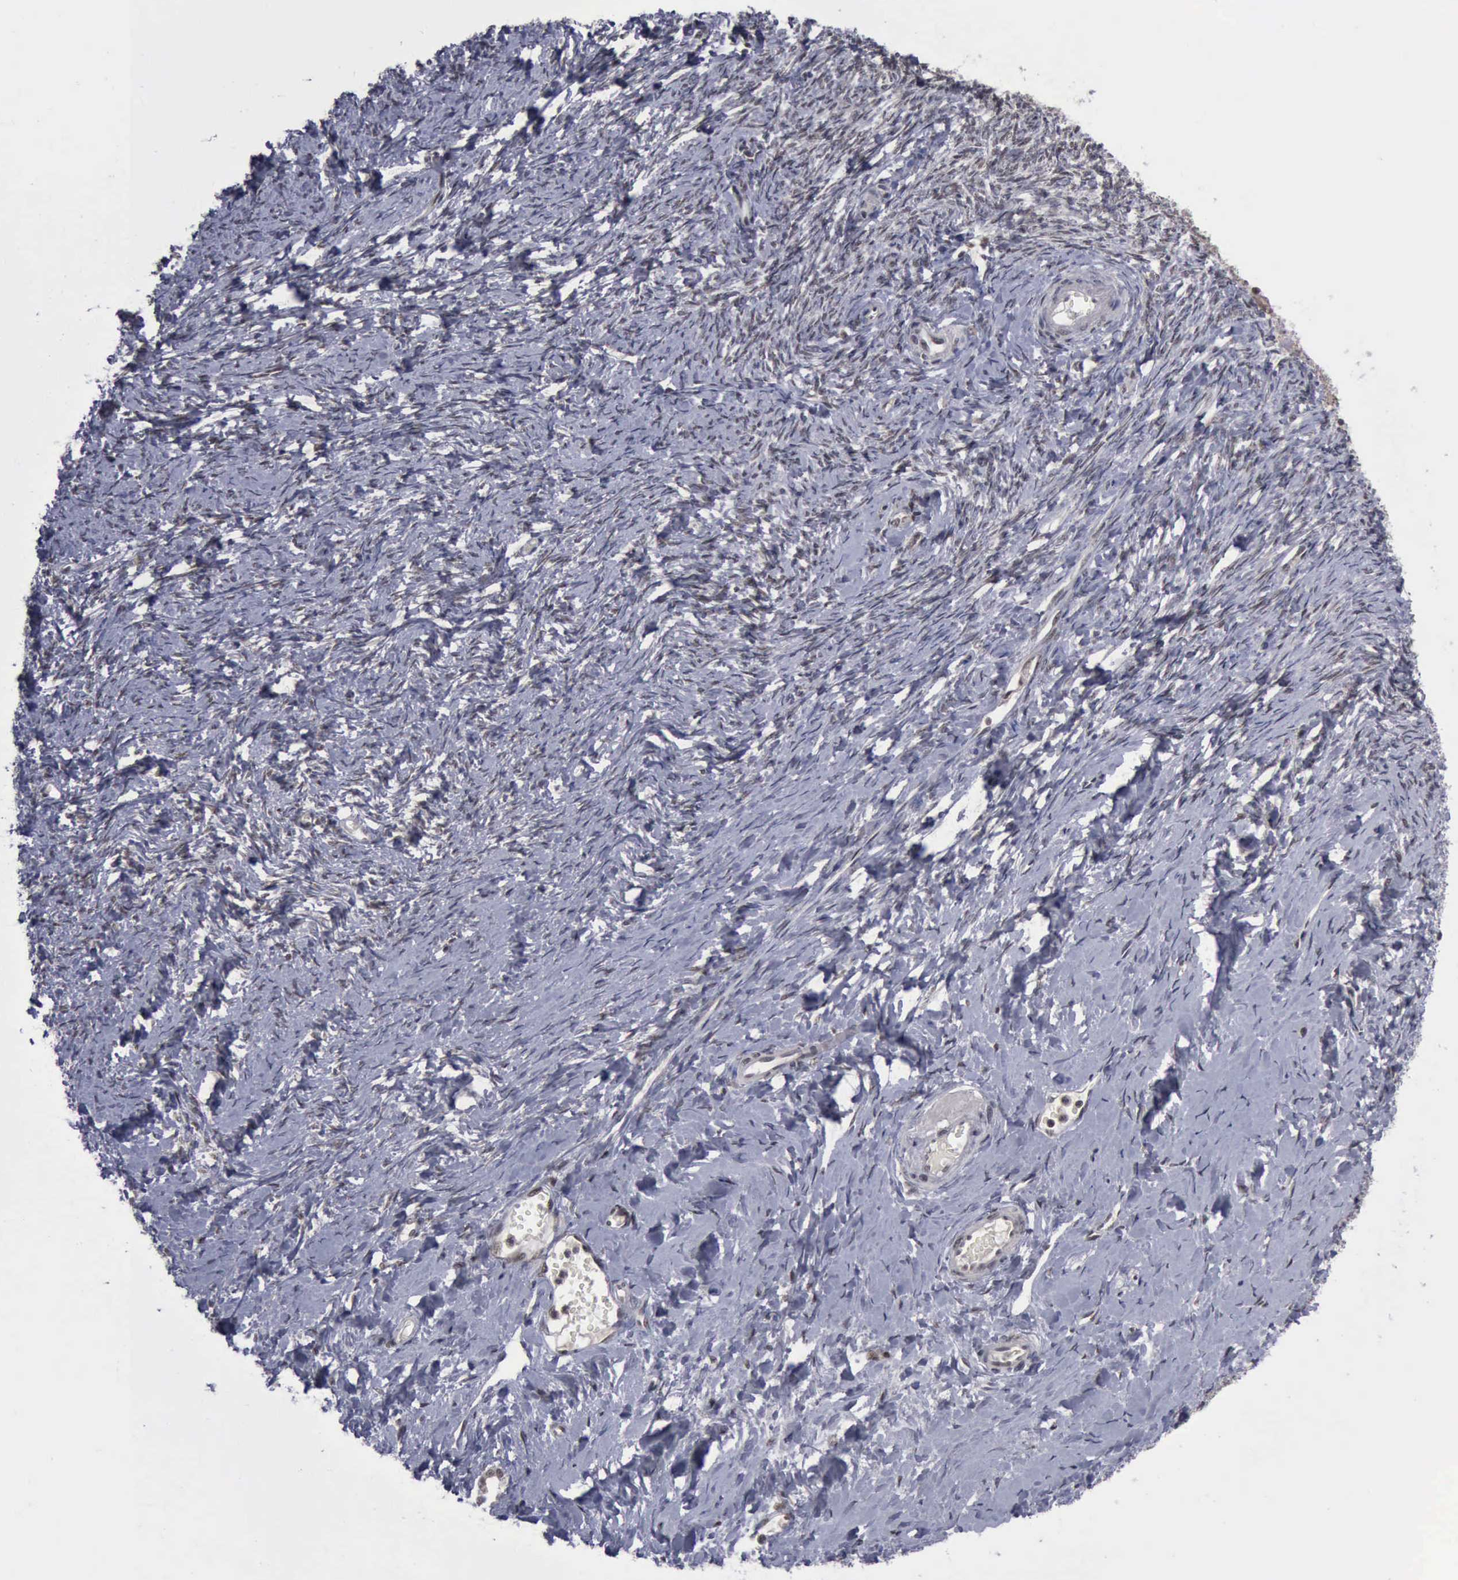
{"staining": {"intensity": "moderate", "quantity": ">75%", "location": "cytoplasmic/membranous,nuclear"}, "tissue": "ovarian cancer", "cell_type": "Tumor cells", "image_type": "cancer", "snomed": [{"axis": "morphology", "description": "Normal tissue, NOS"}, {"axis": "morphology", "description": "Cystadenocarcinoma, serous, NOS"}, {"axis": "topography", "description": "Ovary"}], "caption": "A high-resolution photomicrograph shows immunohistochemistry (IHC) staining of serous cystadenocarcinoma (ovarian), which displays moderate cytoplasmic/membranous and nuclear expression in approximately >75% of tumor cells. The staining was performed using DAB (3,3'-diaminobenzidine), with brown indicating positive protein expression. Nuclei are stained blue with hematoxylin.", "gene": "ATM", "patient": {"sex": "female", "age": 62}}